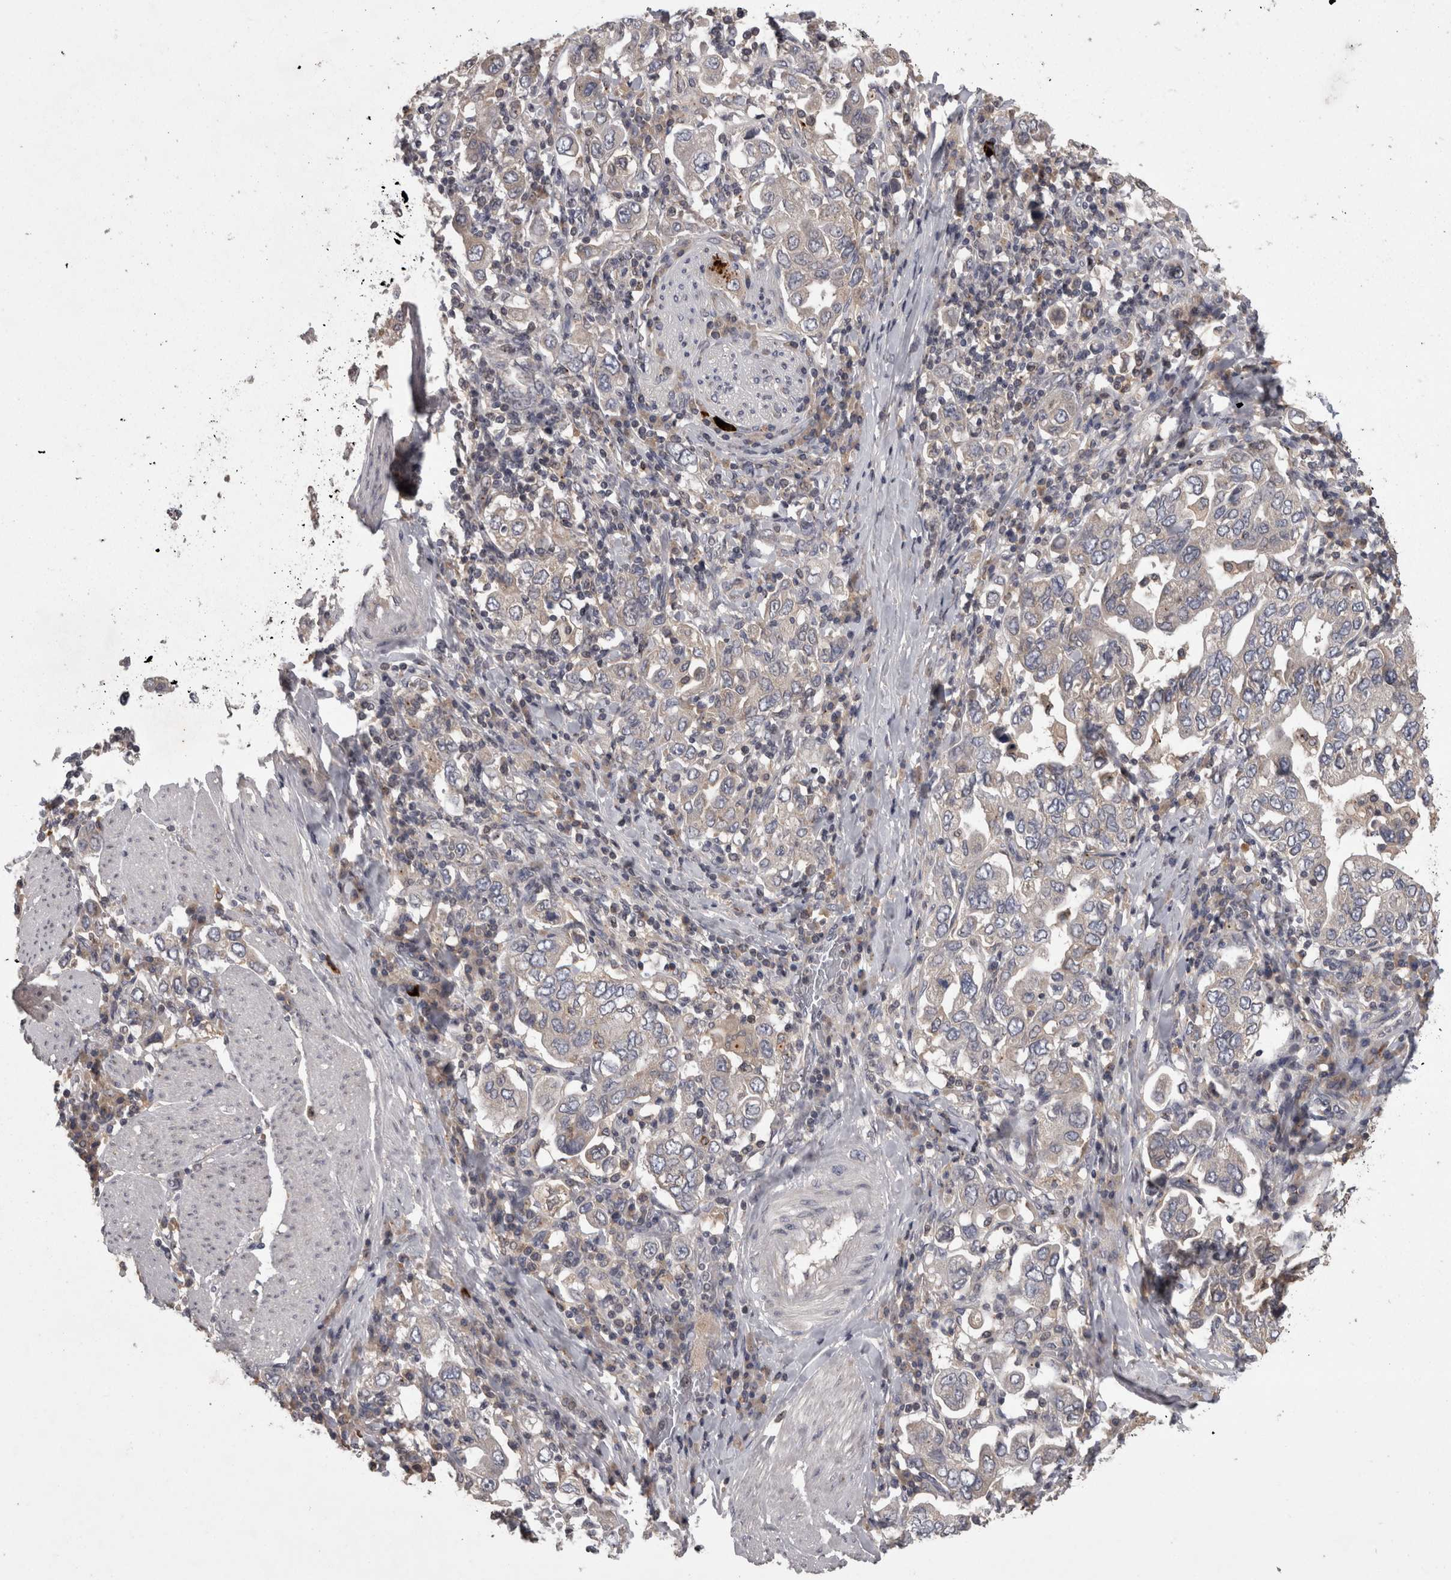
{"staining": {"intensity": "negative", "quantity": "none", "location": "none"}, "tissue": "stomach cancer", "cell_type": "Tumor cells", "image_type": "cancer", "snomed": [{"axis": "morphology", "description": "Adenocarcinoma, NOS"}, {"axis": "topography", "description": "Stomach, upper"}], "caption": "Immunohistochemistry of stomach adenocarcinoma displays no expression in tumor cells.", "gene": "PCM1", "patient": {"sex": "male", "age": 62}}